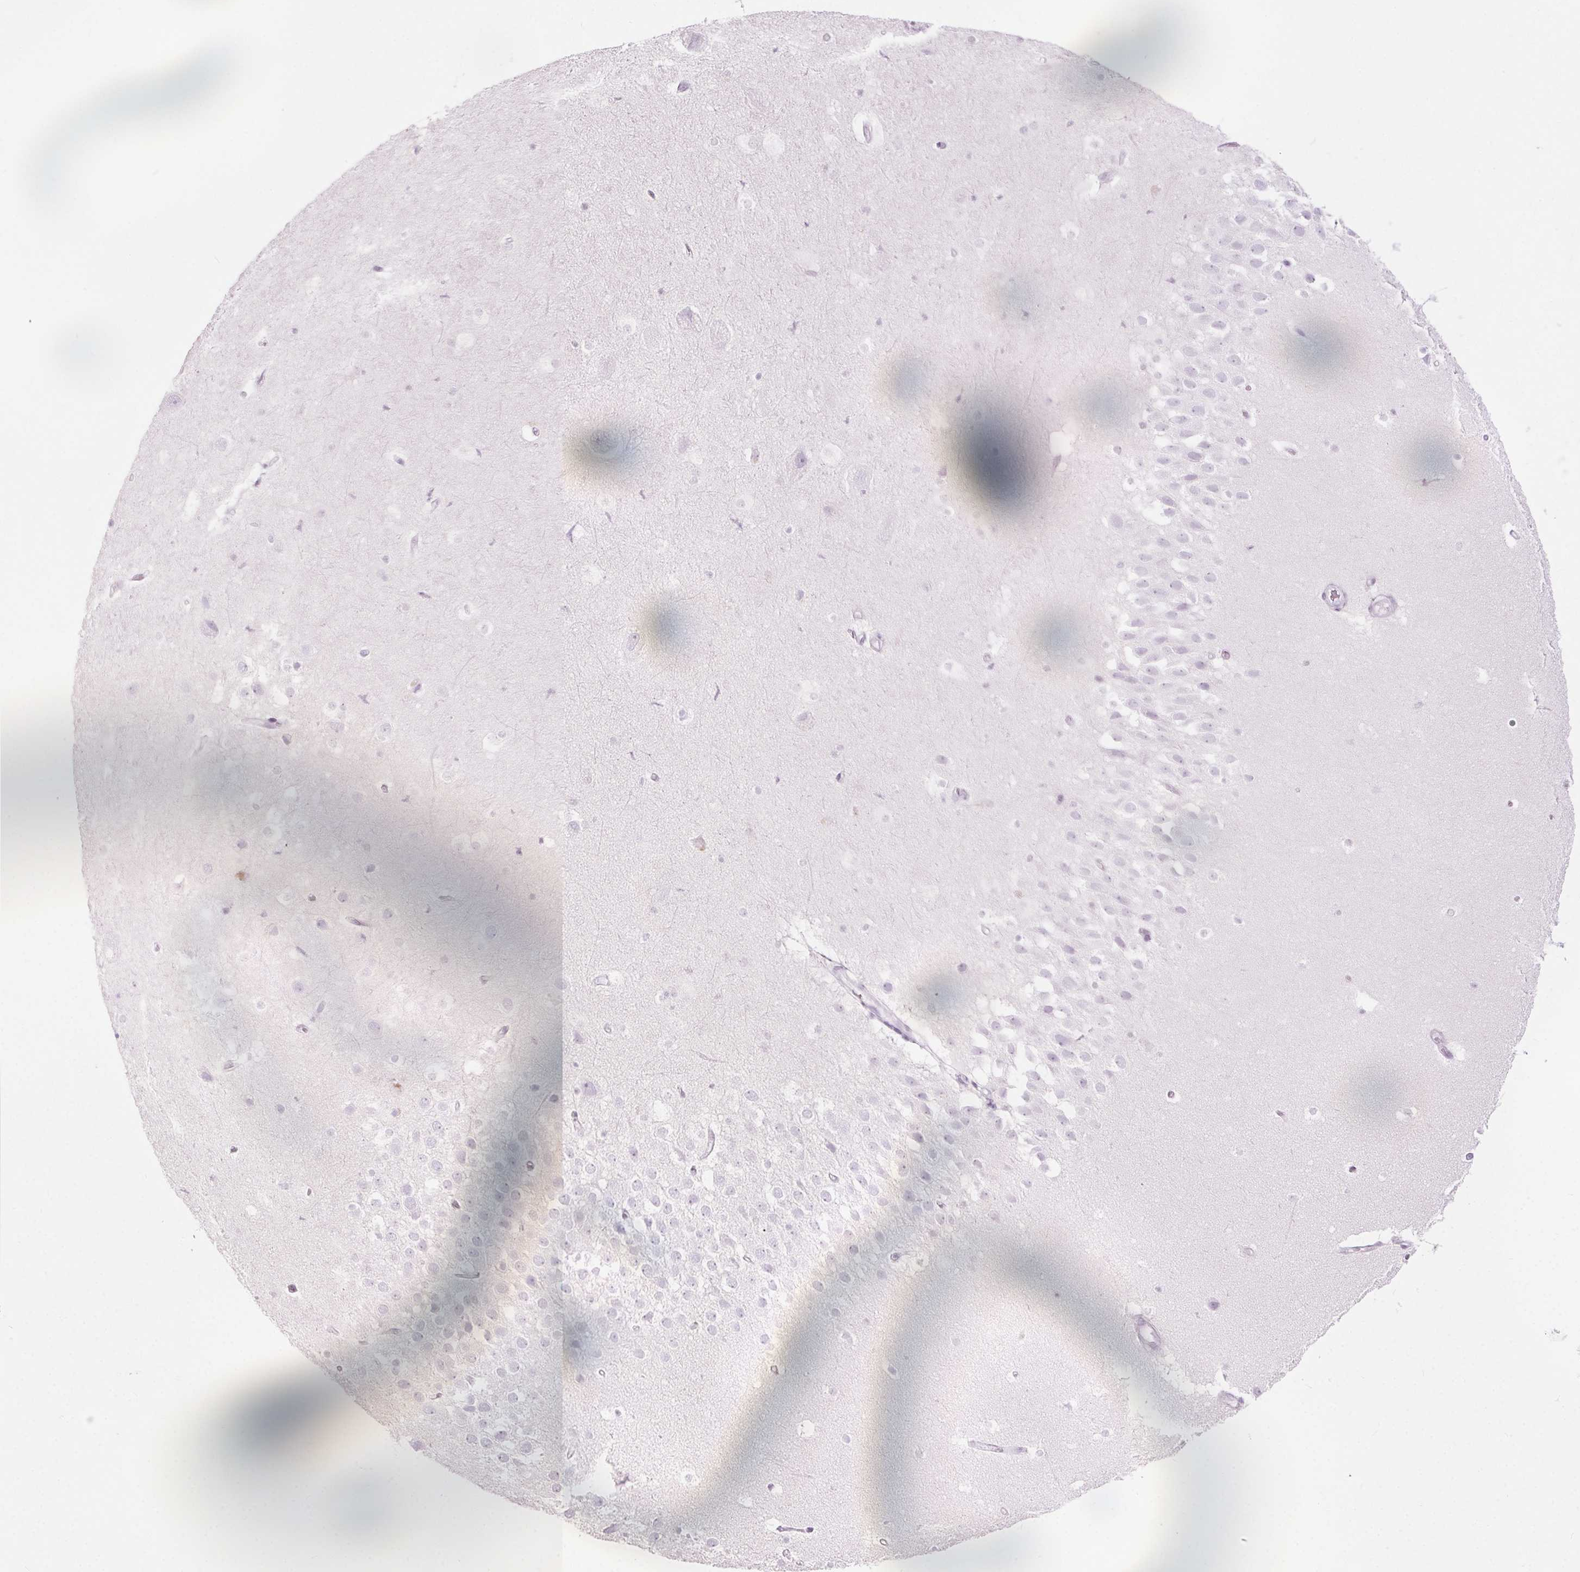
{"staining": {"intensity": "negative", "quantity": "none", "location": "none"}, "tissue": "hippocampus", "cell_type": "Glial cells", "image_type": "normal", "snomed": [{"axis": "morphology", "description": "Normal tissue, NOS"}, {"axis": "topography", "description": "Hippocampus"}], "caption": "Immunohistochemical staining of unremarkable hippocampus shows no significant expression in glial cells.", "gene": "BEND2", "patient": {"sex": "male", "age": 26}}